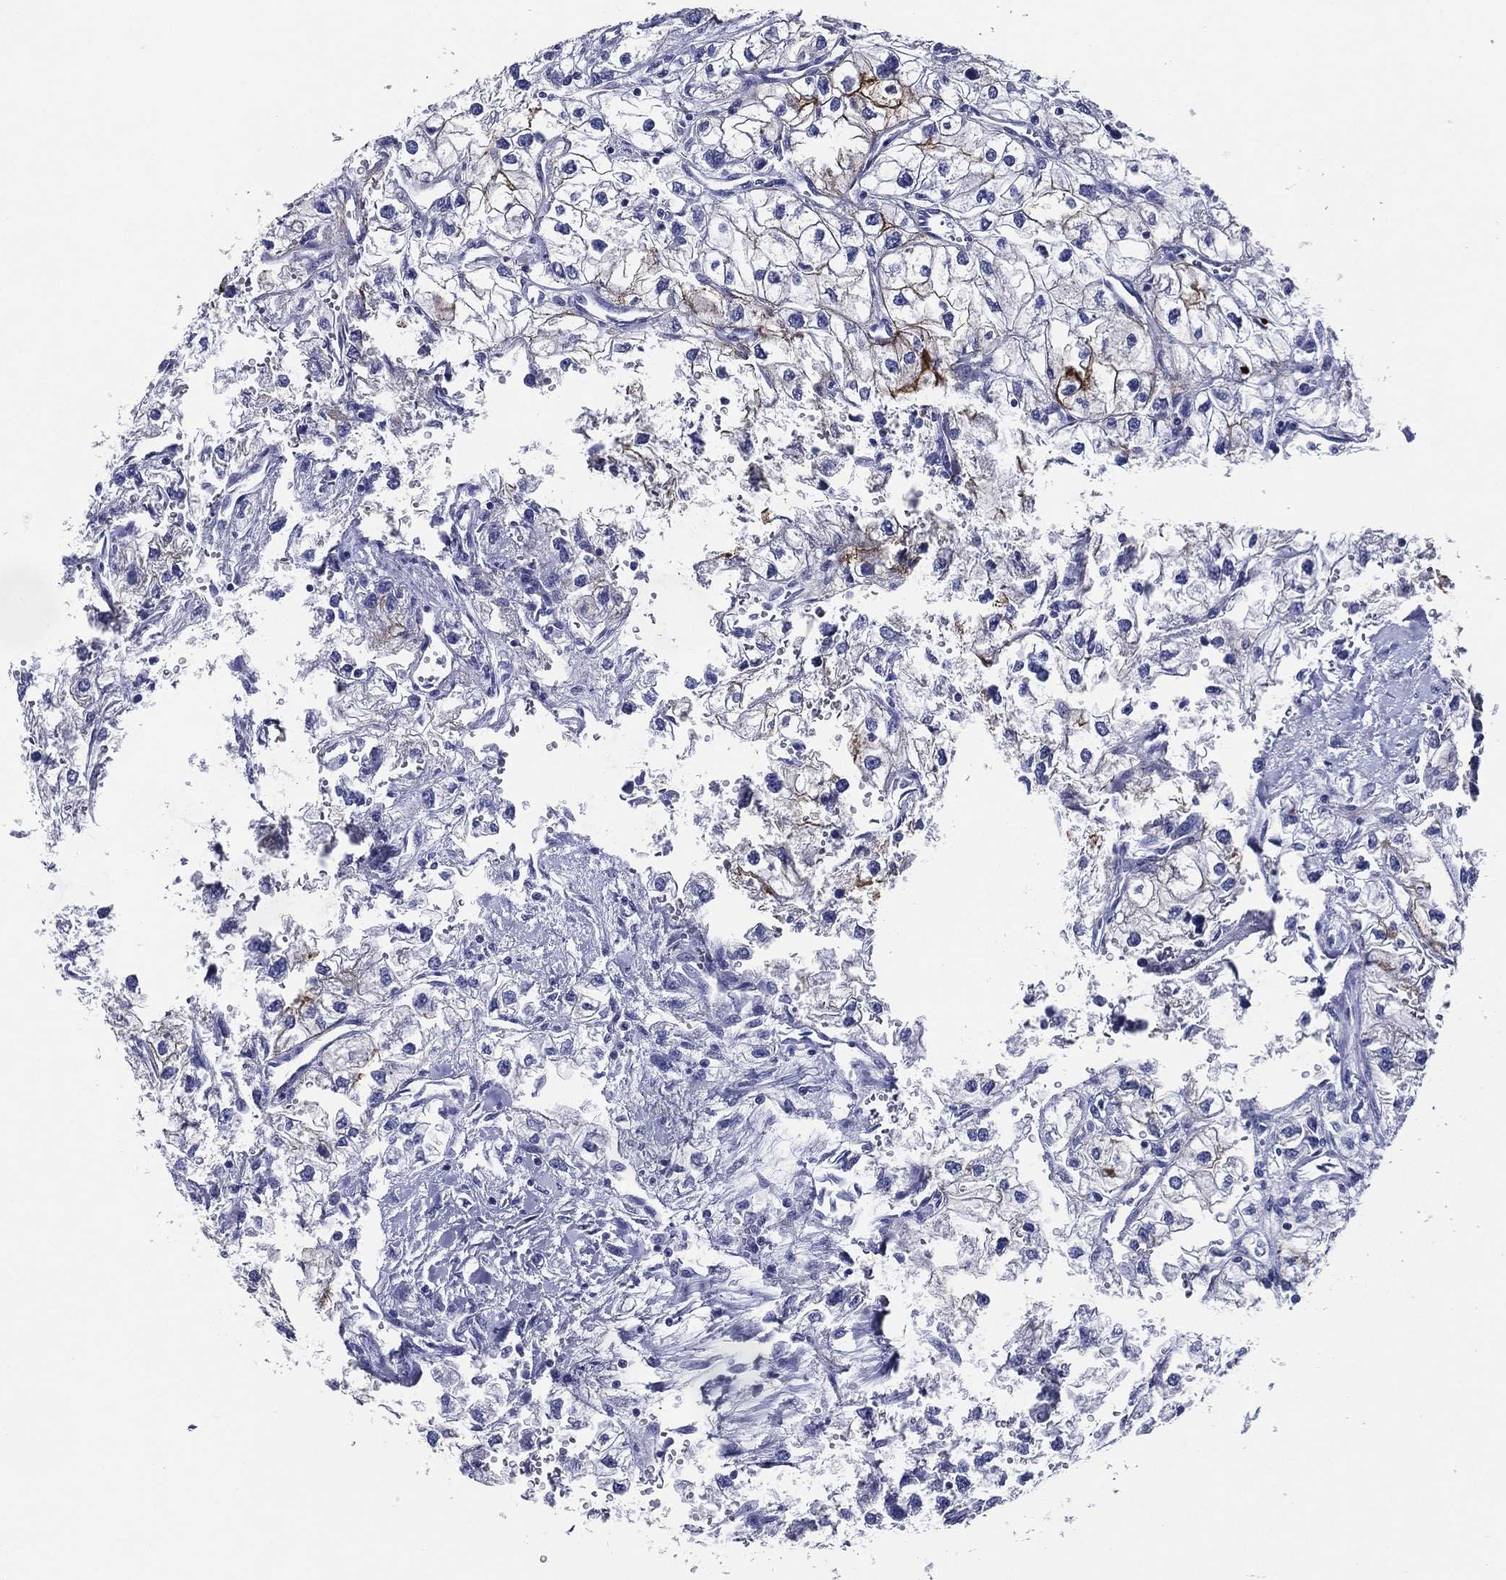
{"staining": {"intensity": "strong", "quantity": "<25%", "location": "cytoplasmic/membranous"}, "tissue": "renal cancer", "cell_type": "Tumor cells", "image_type": "cancer", "snomed": [{"axis": "morphology", "description": "Adenocarcinoma, NOS"}, {"axis": "topography", "description": "Kidney"}], "caption": "The immunohistochemical stain shows strong cytoplasmic/membranous positivity in tumor cells of renal adenocarcinoma tissue. The staining was performed using DAB to visualize the protein expression in brown, while the nuclei were stained in blue with hematoxylin (Magnification: 20x).", "gene": "ACE2", "patient": {"sex": "male", "age": 59}}